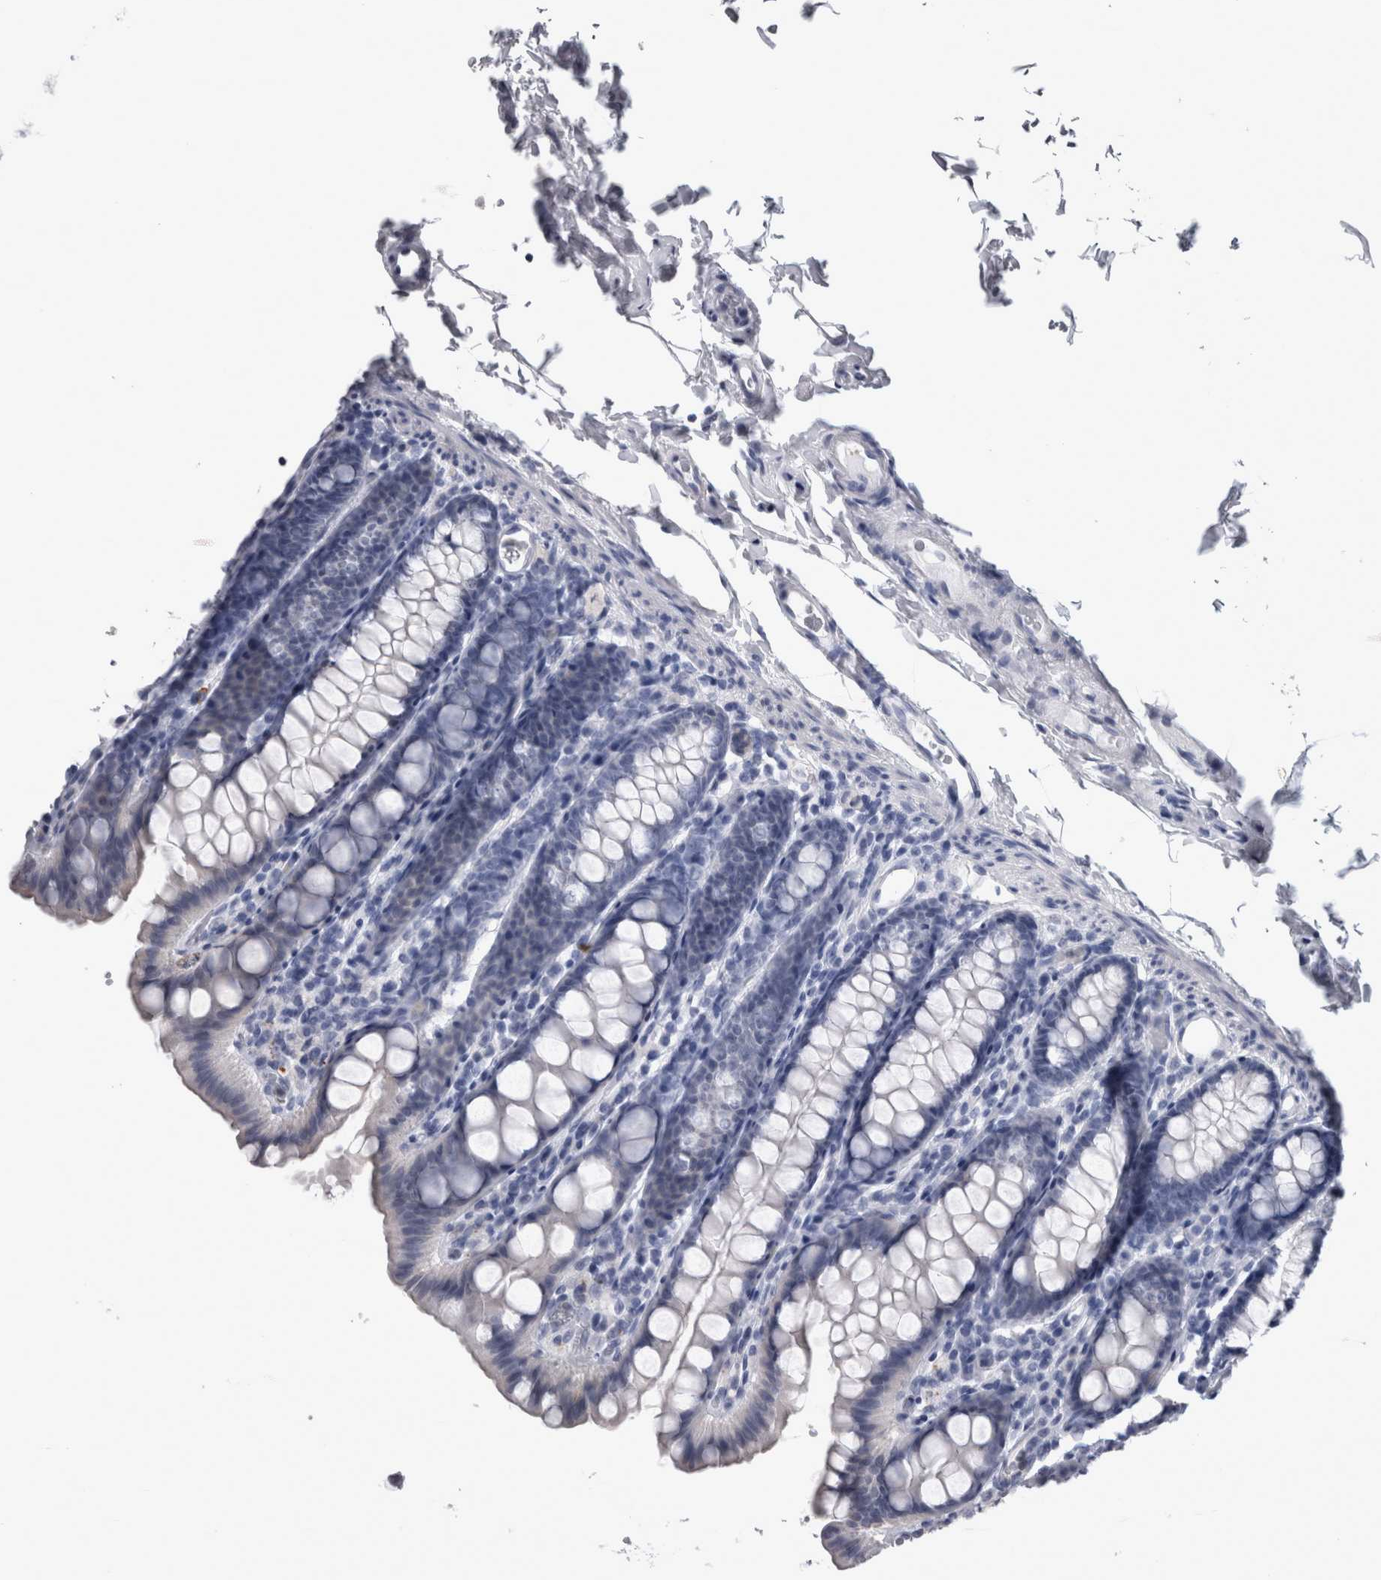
{"staining": {"intensity": "negative", "quantity": "none", "location": "none"}, "tissue": "colon", "cell_type": "Endothelial cells", "image_type": "normal", "snomed": [{"axis": "morphology", "description": "Normal tissue, NOS"}, {"axis": "topography", "description": "Colon"}, {"axis": "topography", "description": "Peripheral nerve tissue"}], "caption": "This photomicrograph is of normal colon stained with immunohistochemistry to label a protein in brown with the nuclei are counter-stained blue. There is no staining in endothelial cells.", "gene": "ALDH8A1", "patient": {"sex": "female", "age": 61}}